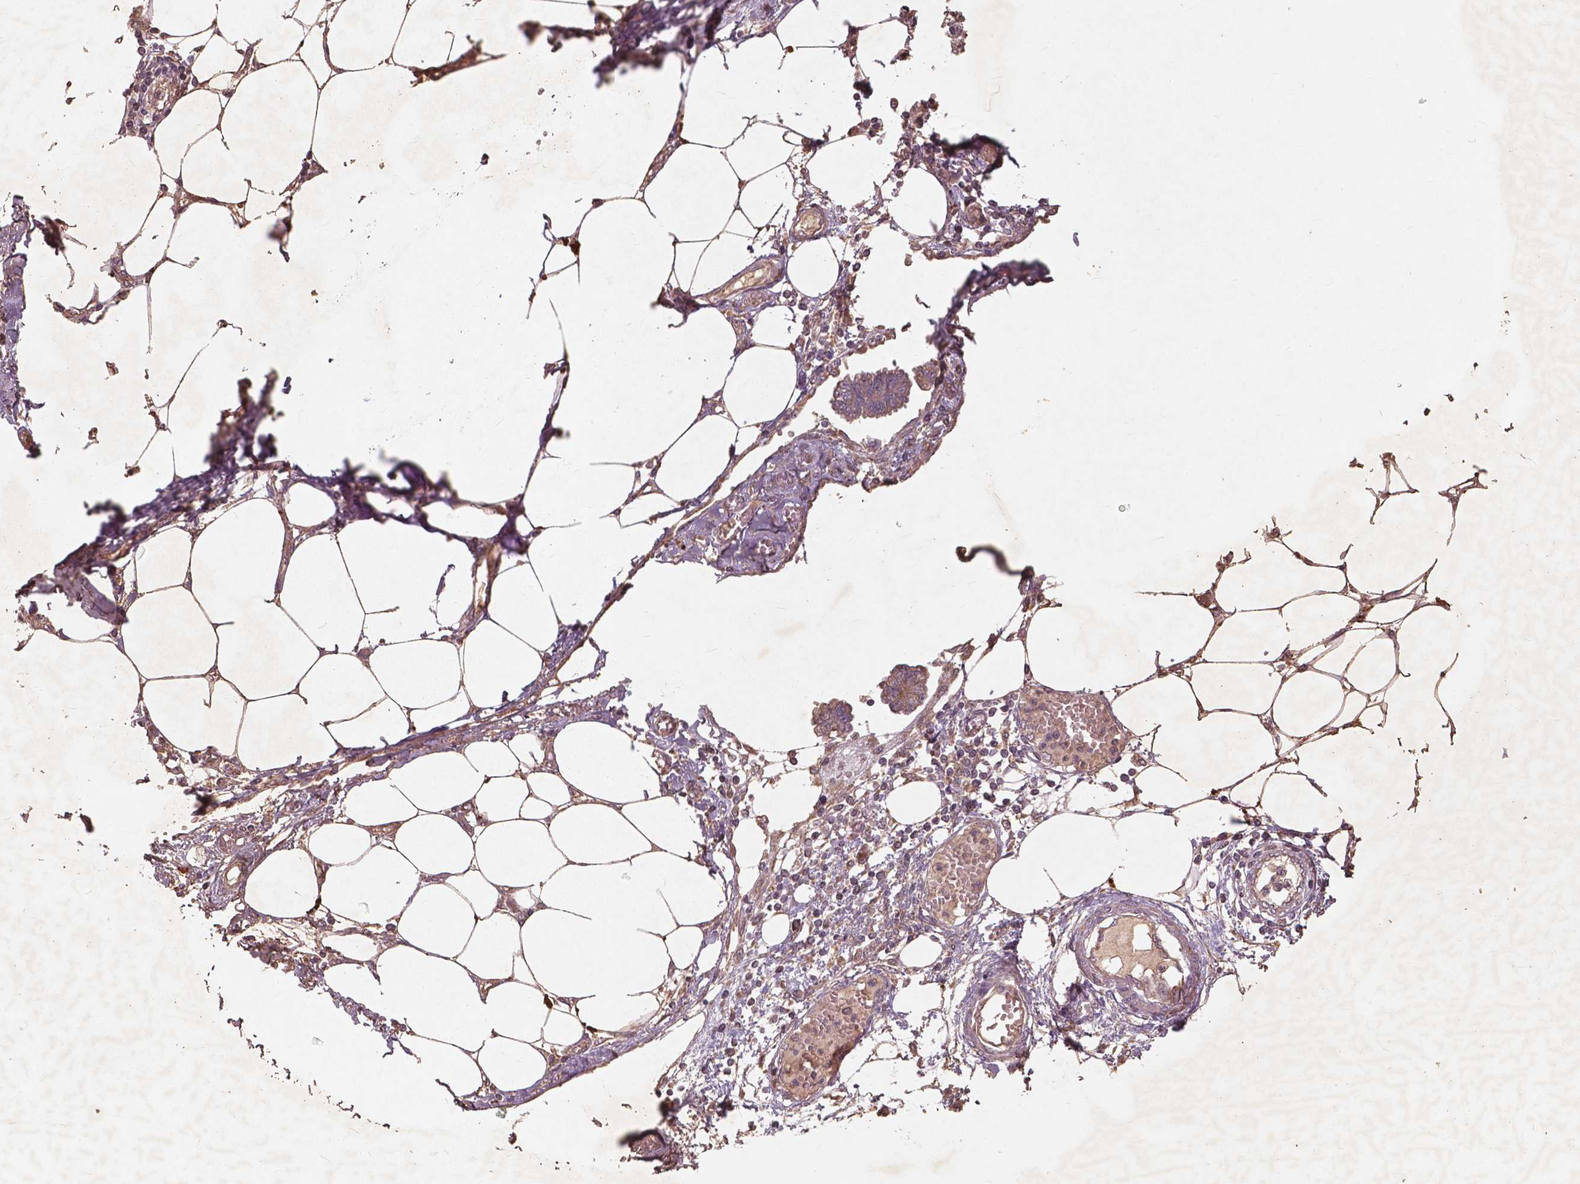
{"staining": {"intensity": "weak", "quantity": ">75%", "location": "cytoplasmic/membranous"}, "tissue": "endometrial cancer", "cell_type": "Tumor cells", "image_type": "cancer", "snomed": [{"axis": "morphology", "description": "Adenocarcinoma, NOS"}, {"axis": "morphology", "description": "Adenocarcinoma, metastatic, NOS"}, {"axis": "topography", "description": "Adipose tissue"}, {"axis": "topography", "description": "Endometrium"}], "caption": "Tumor cells demonstrate low levels of weak cytoplasmic/membranous staining in approximately >75% of cells in endometrial cancer.", "gene": "ST6GALNAC5", "patient": {"sex": "female", "age": 67}}